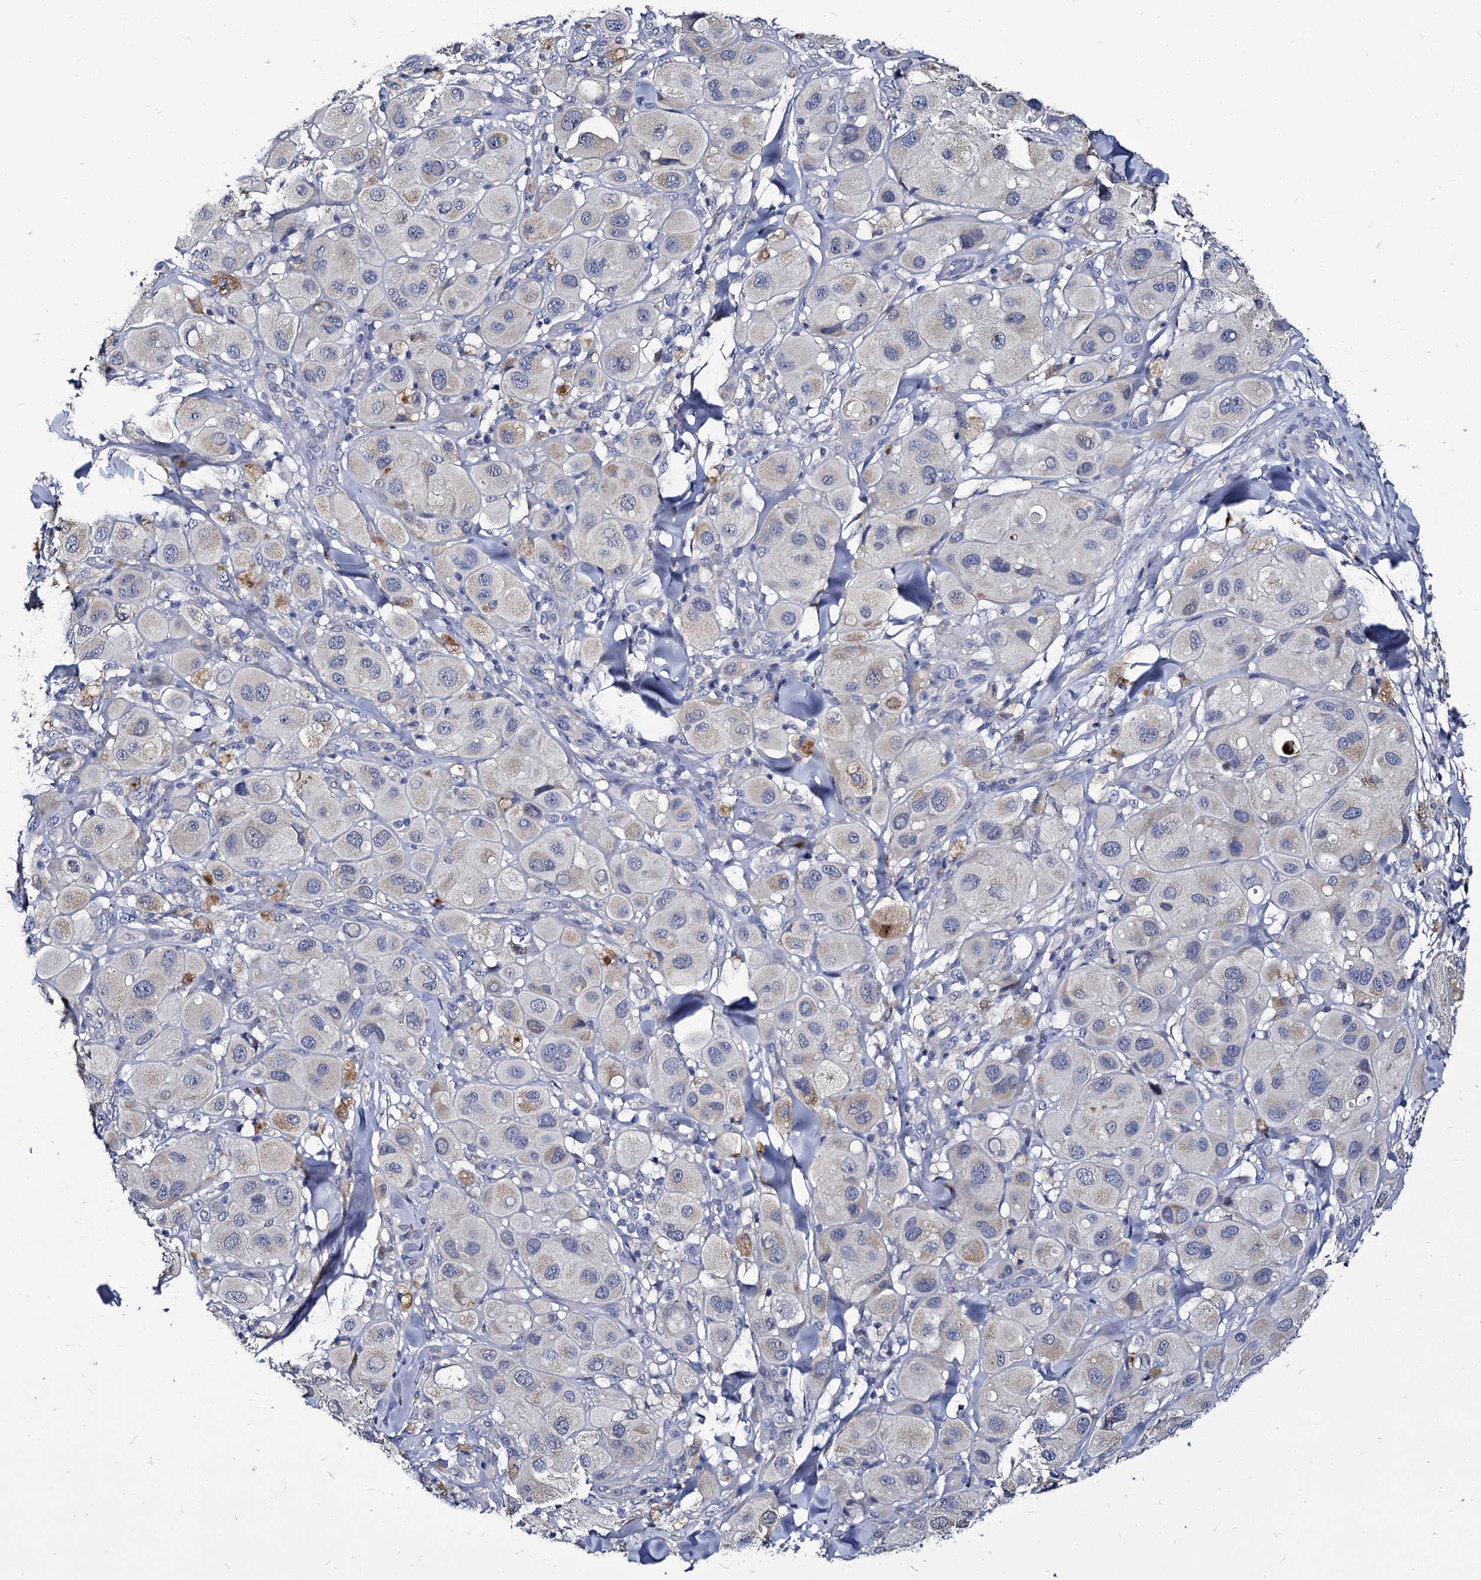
{"staining": {"intensity": "negative", "quantity": "none", "location": "none"}, "tissue": "melanoma", "cell_type": "Tumor cells", "image_type": "cancer", "snomed": [{"axis": "morphology", "description": "Malignant melanoma, Metastatic site"}, {"axis": "topography", "description": "Skin"}], "caption": "High power microscopy image of an immunohistochemistry image of melanoma, revealing no significant expression in tumor cells.", "gene": "PANX2", "patient": {"sex": "male", "age": 41}}